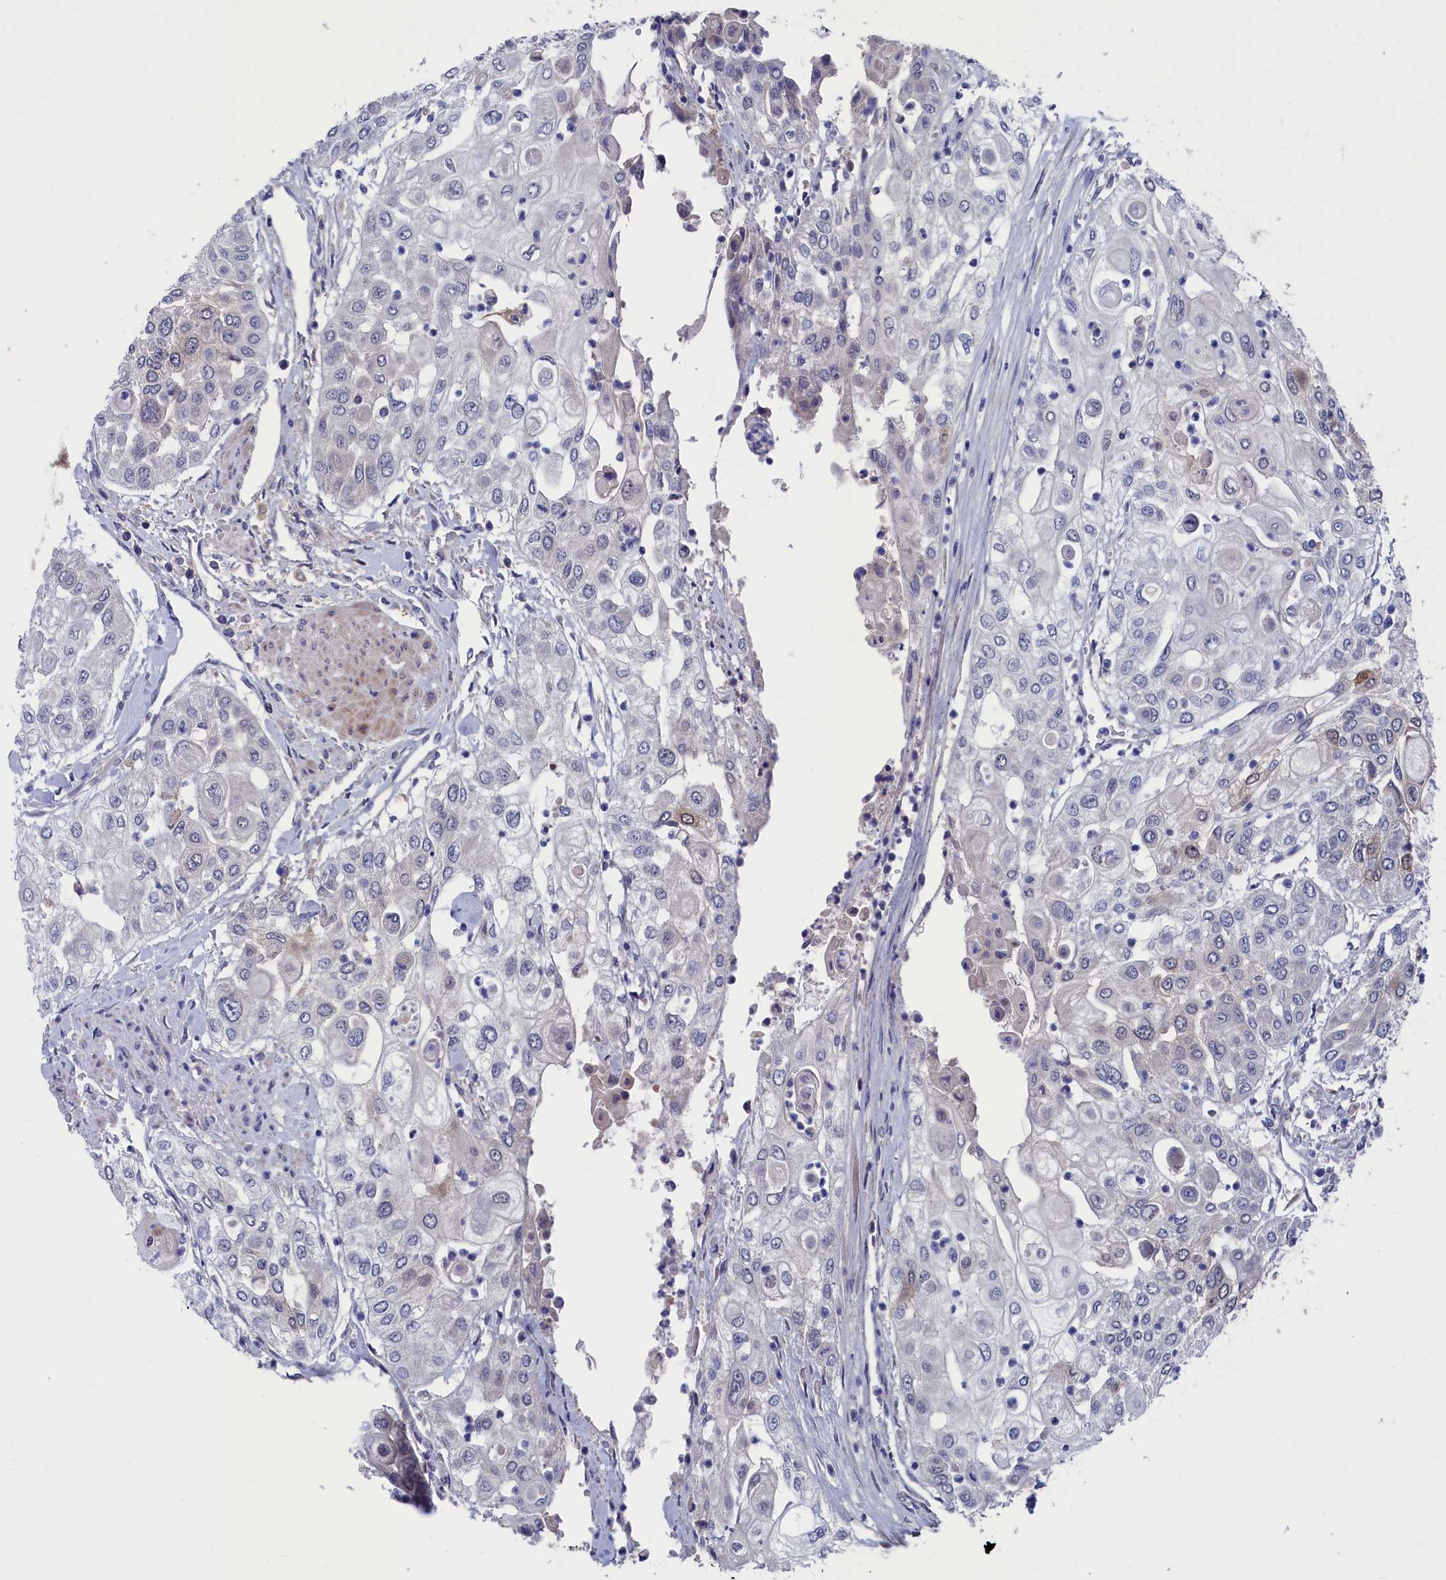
{"staining": {"intensity": "moderate", "quantity": "<25%", "location": "cytoplasmic/membranous,nuclear"}, "tissue": "urothelial cancer", "cell_type": "Tumor cells", "image_type": "cancer", "snomed": [{"axis": "morphology", "description": "Urothelial carcinoma, High grade"}, {"axis": "topography", "description": "Urinary bladder"}], "caption": "Moderate cytoplasmic/membranous and nuclear positivity is present in about <25% of tumor cells in urothelial cancer. (DAB = brown stain, brightfield microscopy at high magnification).", "gene": "SPATA13", "patient": {"sex": "female", "age": 79}}